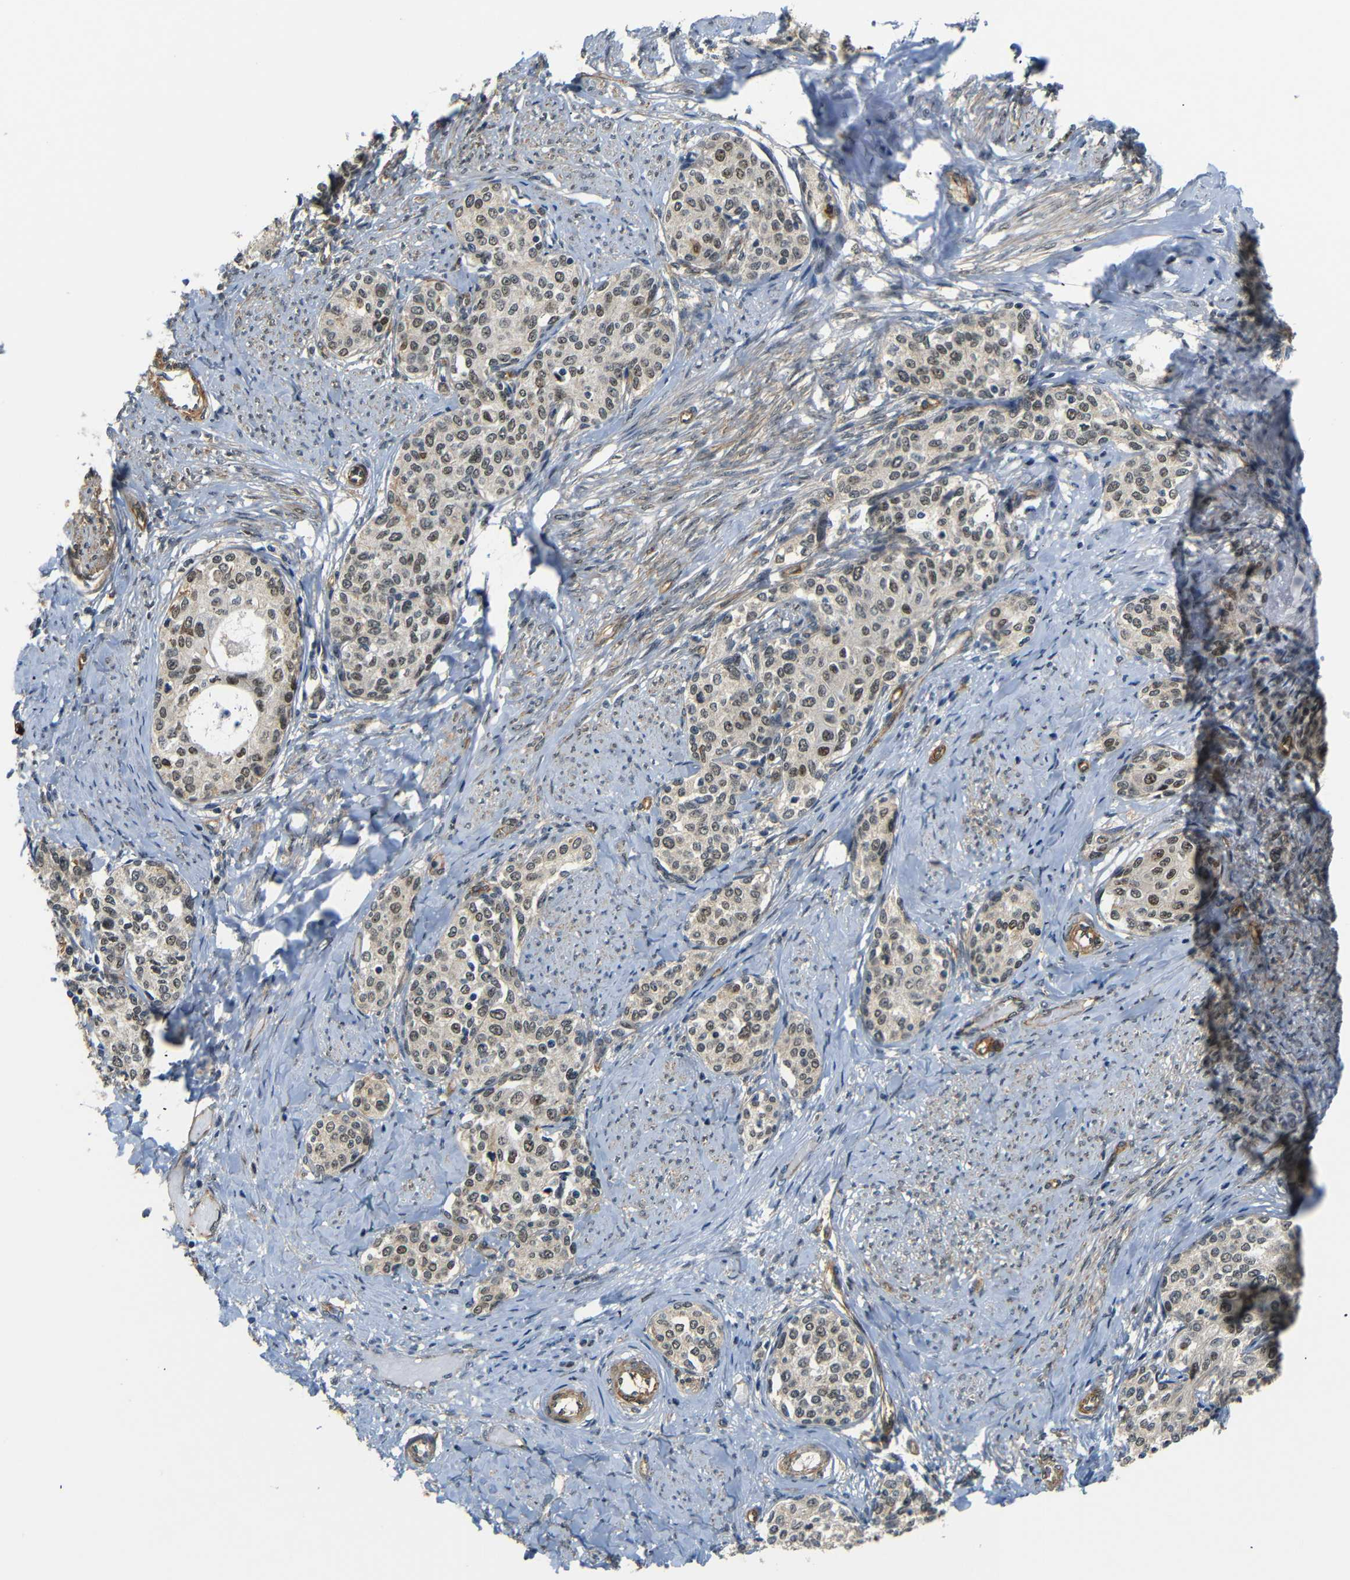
{"staining": {"intensity": "weak", "quantity": ">75%", "location": "nuclear"}, "tissue": "cervical cancer", "cell_type": "Tumor cells", "image_type": "cancer", "snomed": [{"axis": "morphology", "description": "Squamous cell carcinoma, NOS"}, {"axis": "morphology", "description": "Adenocarcinoma, NOS"}, {"axis": "topography", "description": "Cervix"}], "caption": "Protein staining by immunohistochemistry (IHC) exhibits weak nuclear positivity in about >75% of tumor cells in cervical cancer (adenocarcinoma).", "gene": "PARN", "patient": {"sex": "female", "age": 52}}